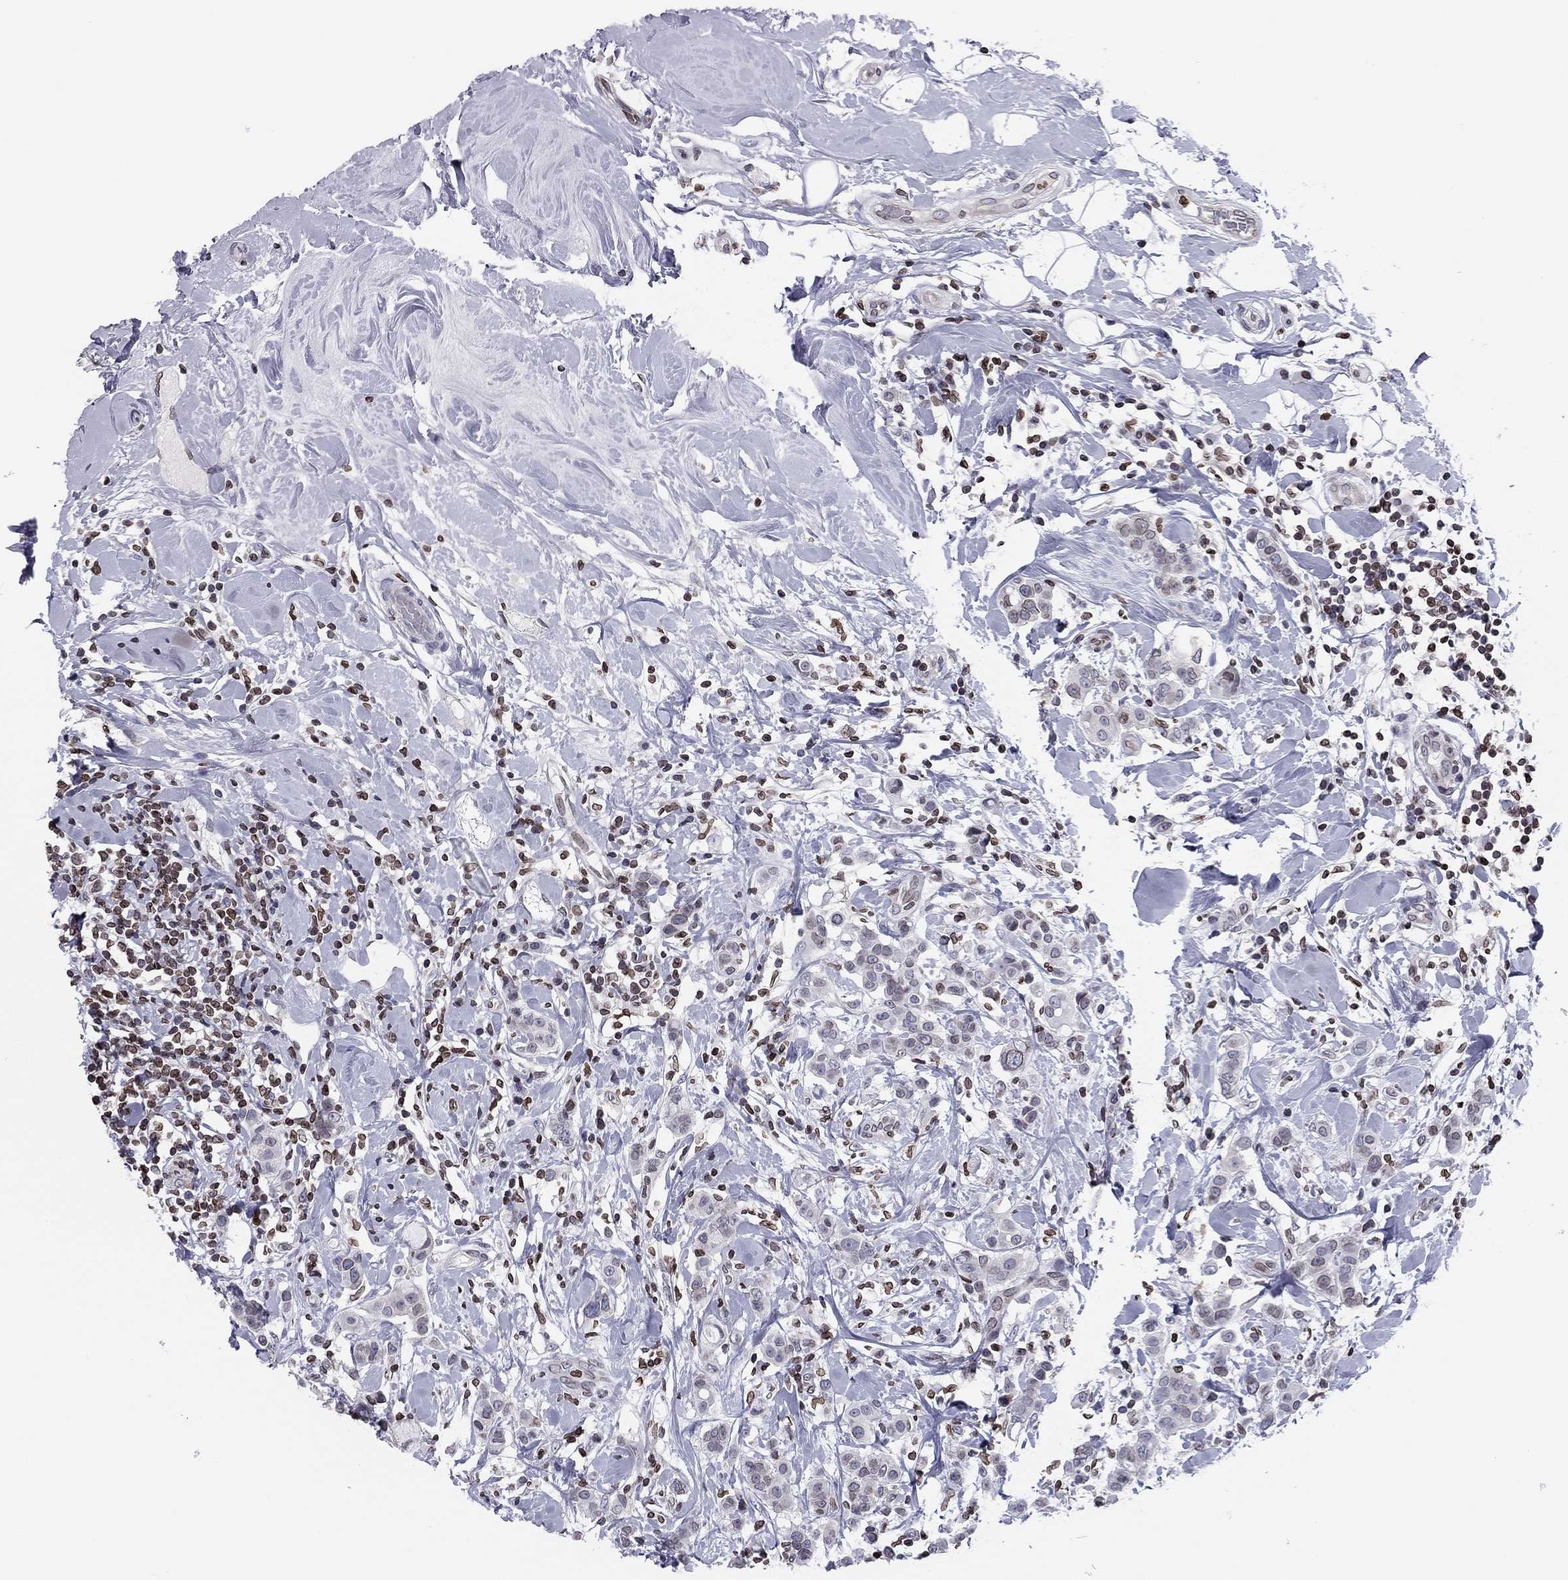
{"staining": {"intensity": "moderate", "quantity": "<25%", "location": "cytoplasmic/membranous,nuclear"}, "tissue": "breast cancer", "cell_type": "Tumor cells", "image_type": "cancer", "snomed": [{"axis": "morphology", "description": "Duct carcinoma"}, {"axis": "topography", "description": "Breast"}], "caption": "Human infiltrating ductal carcinoma (breast) stained with a protein marker demonstrates moderate staining in tumor cells.", "gene": "ESPL1", "patient": {"sex": "female", "age": 27}}